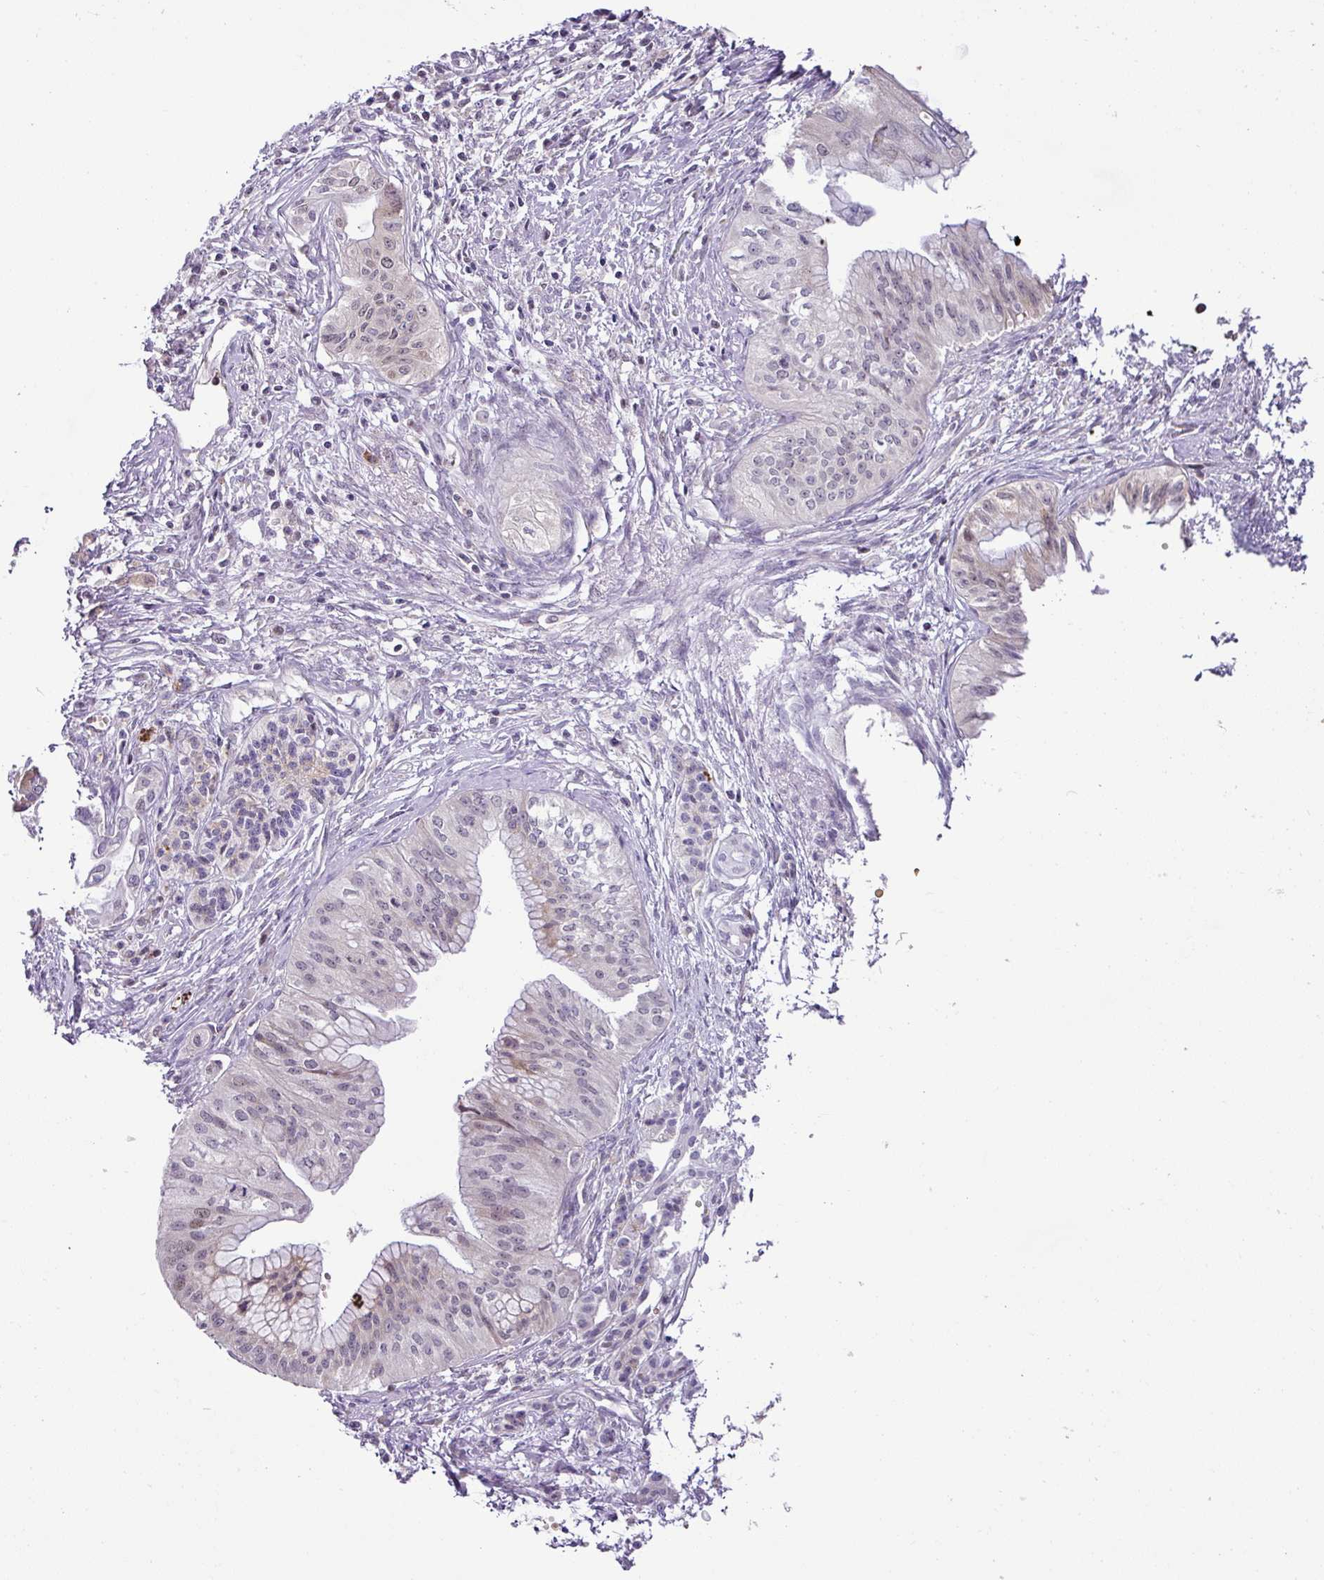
{"staining": {"intensity": "moderate", "quantity": "<25%", "location": "nuclear"}, "tissue": "pancreatic cancer", "cell_type": "Tumor cells", "image_type": "cancer", "snomed": [{"axis": "morphology", "description": "Adenocarcinoma, NOS"}, {"axis": "topography", "description": "Pancreas"}], "caption": "Protein expression analysis of human adenocarcinoma (pancreatic) reveals moderate nuclear positivity in about <25% of tumor cells.", "gene": "PARP2", "patient": {"sex": "male", "age": 71}}